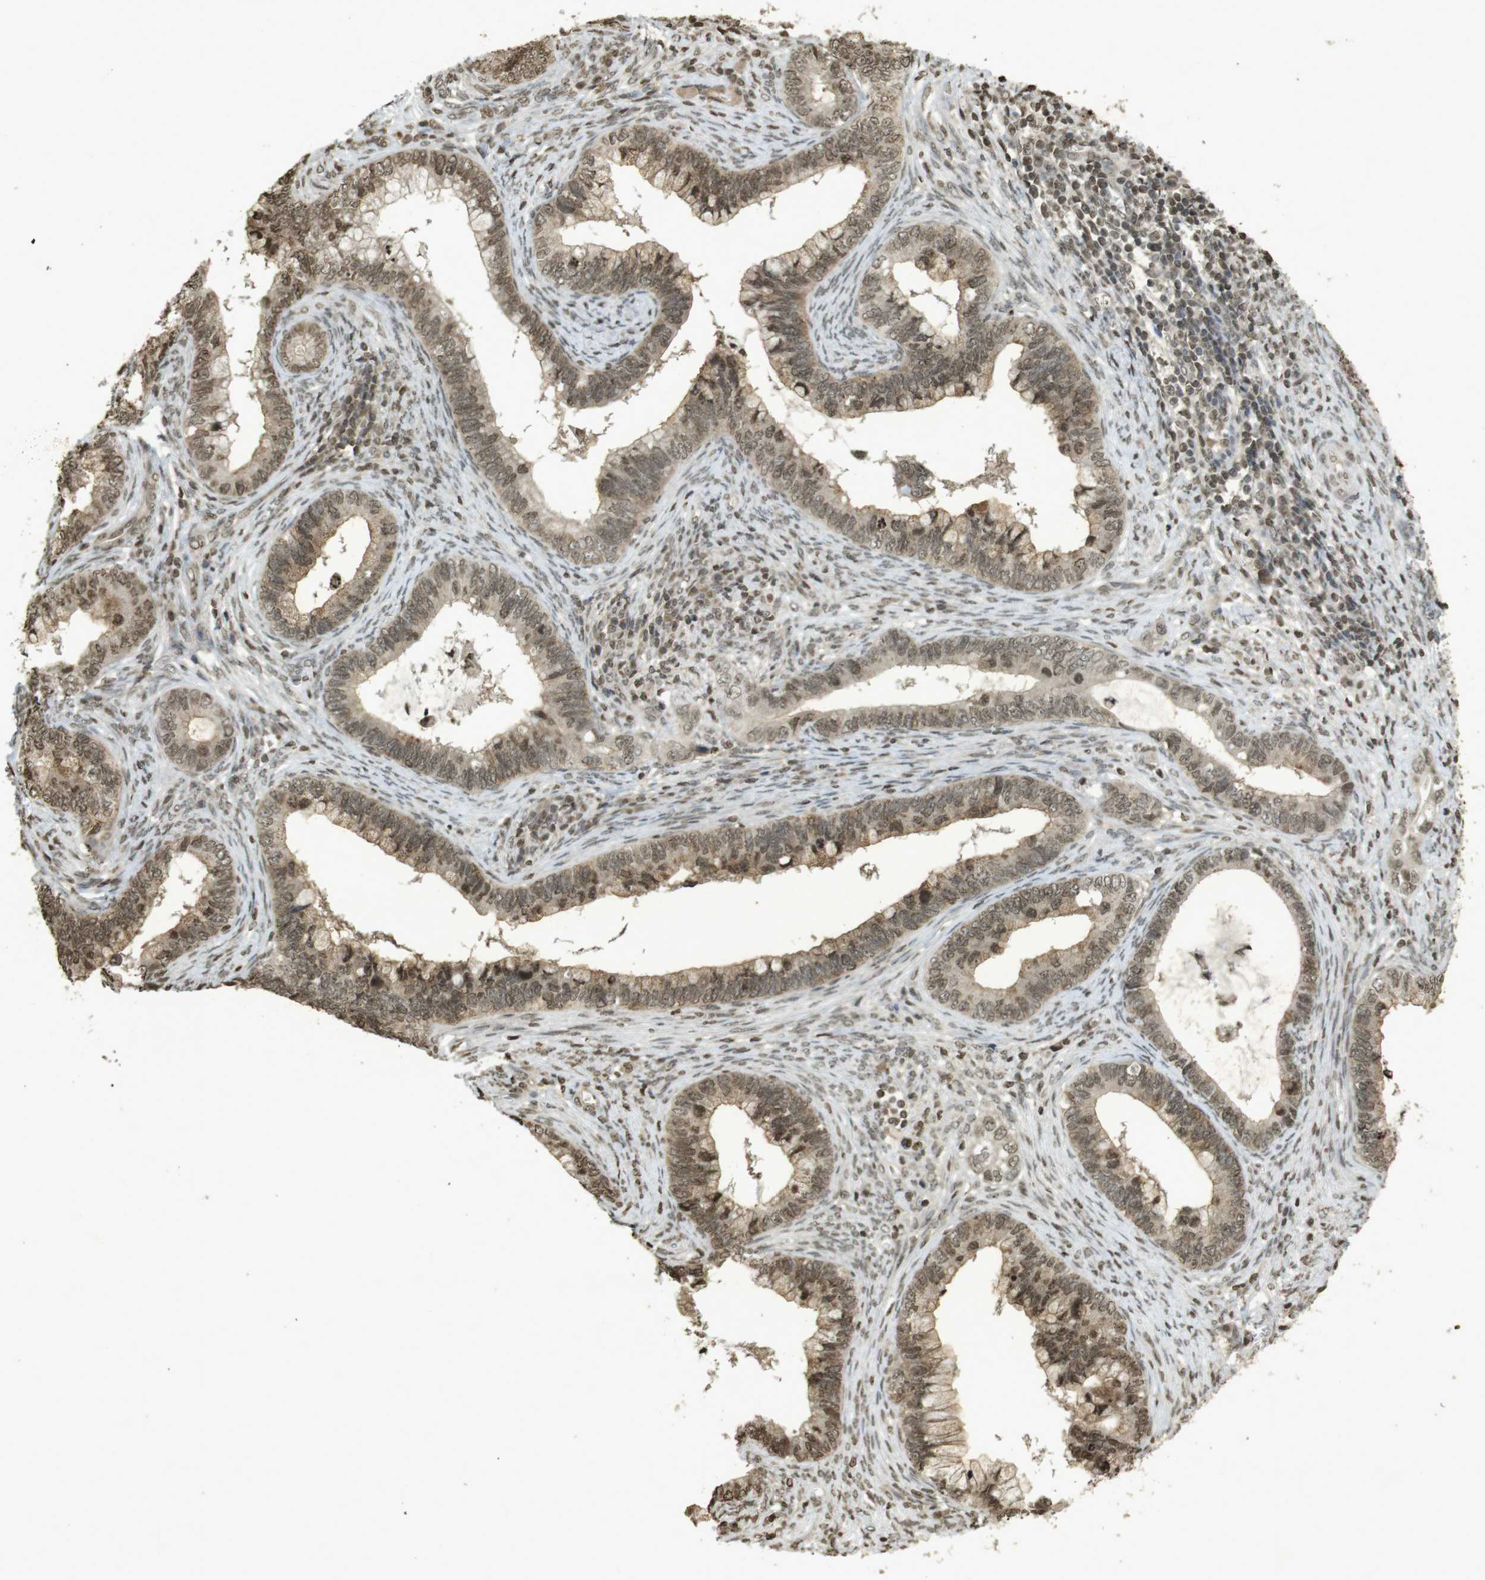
{"staining": {"intensity": "moderate", "quantity": ">75%", "location": "cytoplasmic/membranous,nuclear"}, "tissue": "cervical cancer", "cell_type": "Tumor cells", "image_type": "cancer", "snomed": [{"axis": "morphology", "description": "Adenocarcinoma, NOS"}, {"axis": "topography", "description": "Cervix"}], "caption": "Cervical adenocarcinoma stained for a protein reveals moderate cytoplasmic/membranous and nuclear positivity in tumor cells. (Stains: DAB in brown, nuclei in blue, Microscopy: brightfield microscopy at high magnification).", "gene": "ORC4", "patient": {"sex": "female", "age": 44}}